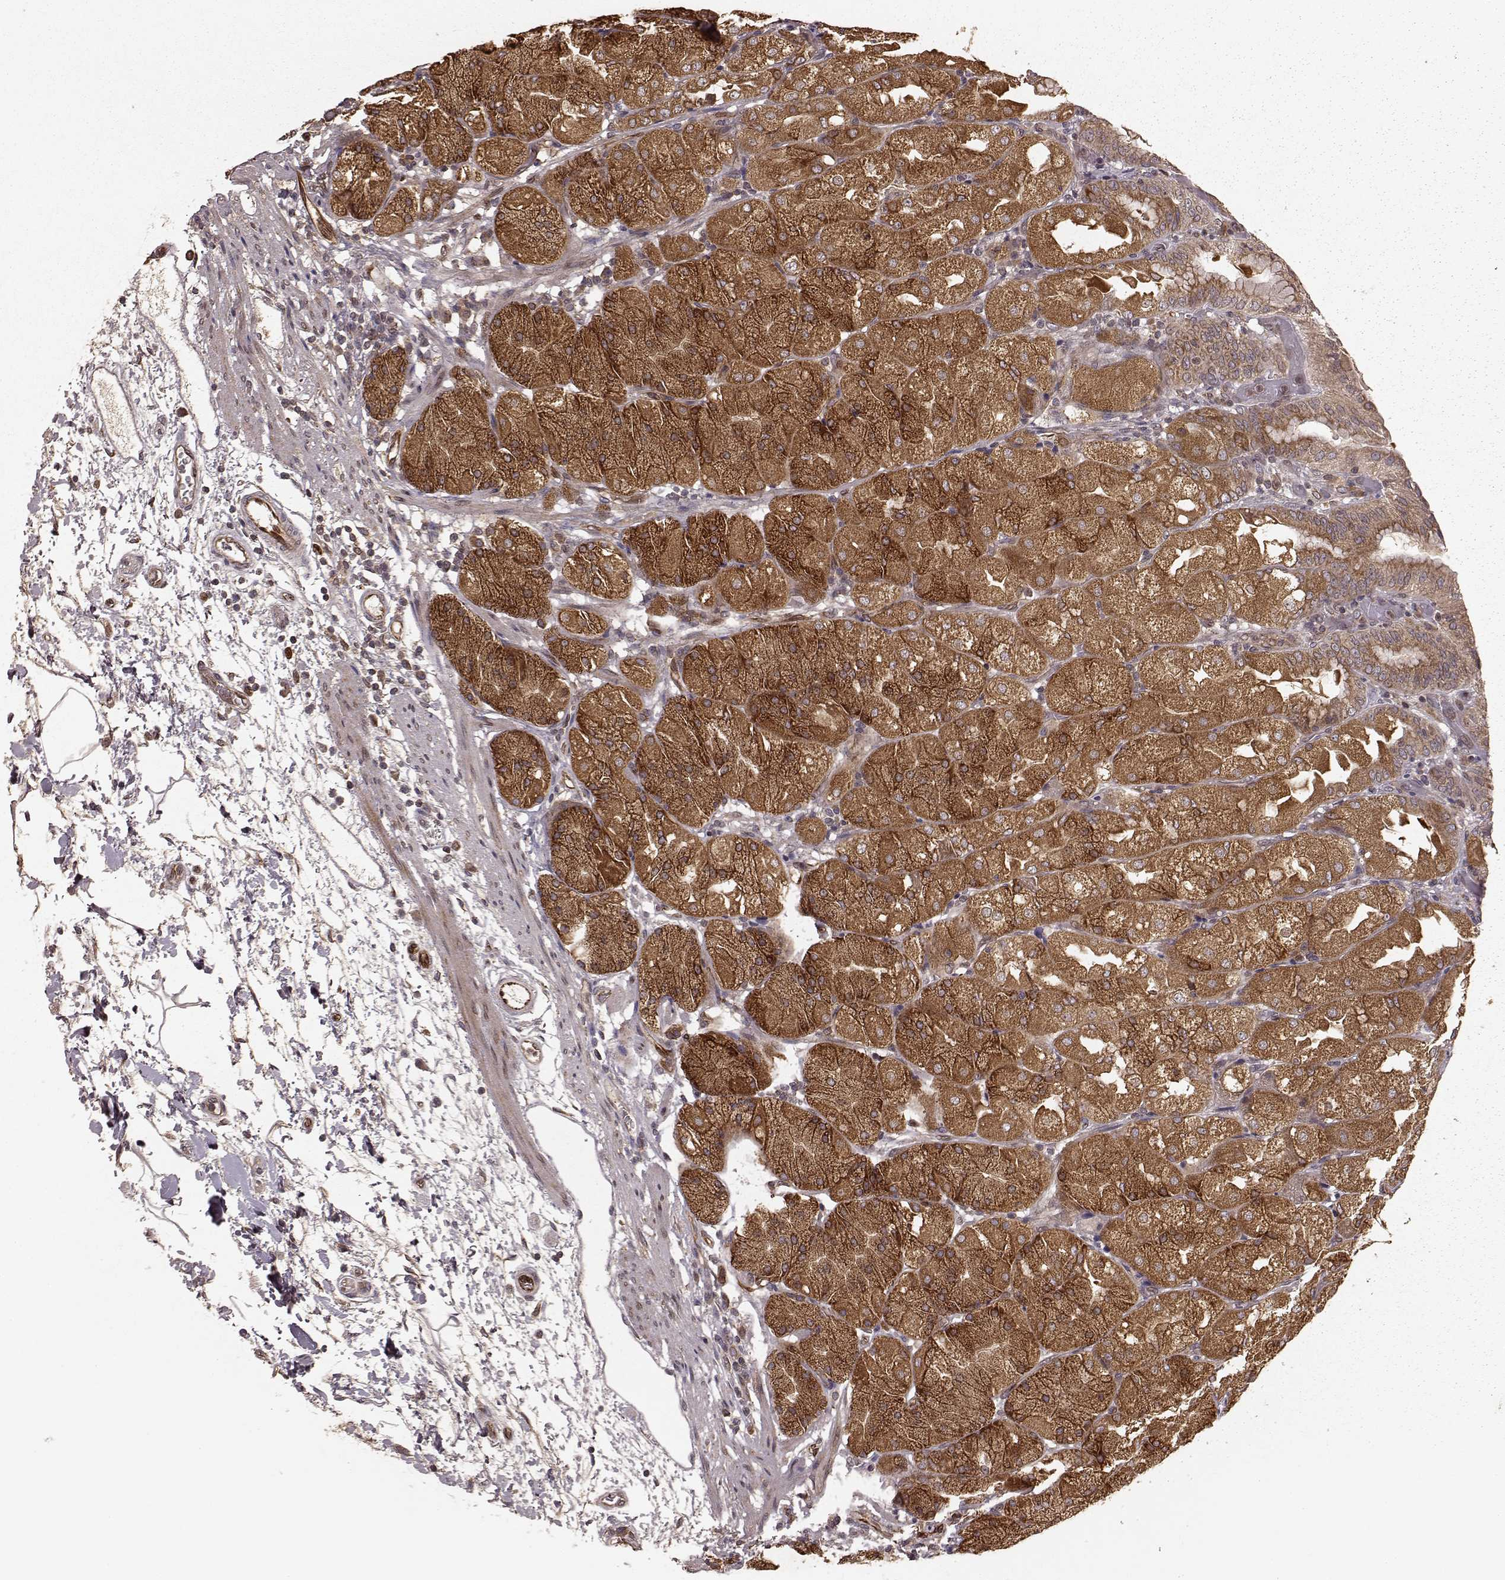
{"staining": {"intensity": "strong", "quantity": ">75%", "location": "cytoplasmic/membranous"}, "tissue": "stomach", "cell_type": "Glandular cells", "image_type": "normal", "snomed": [{"axis": "morphology", "description": "Normal tissue, NOS"}, {"axis": "topography", "description": "Stomach, upper"}, {"axis": "topography", "description": "Stomach"}, {"axis": "topography", "description": "Stomach, lower"}], "caption": "A photomicrograph showing strong cytoplasmic/membranous positivity in approximately >75% of glandular cells in unremarkable stomach, as visualized by brown immunohistochemical staining.", "gene": "AGPAT1", "patient": {"sex": "male", "age": 62}}